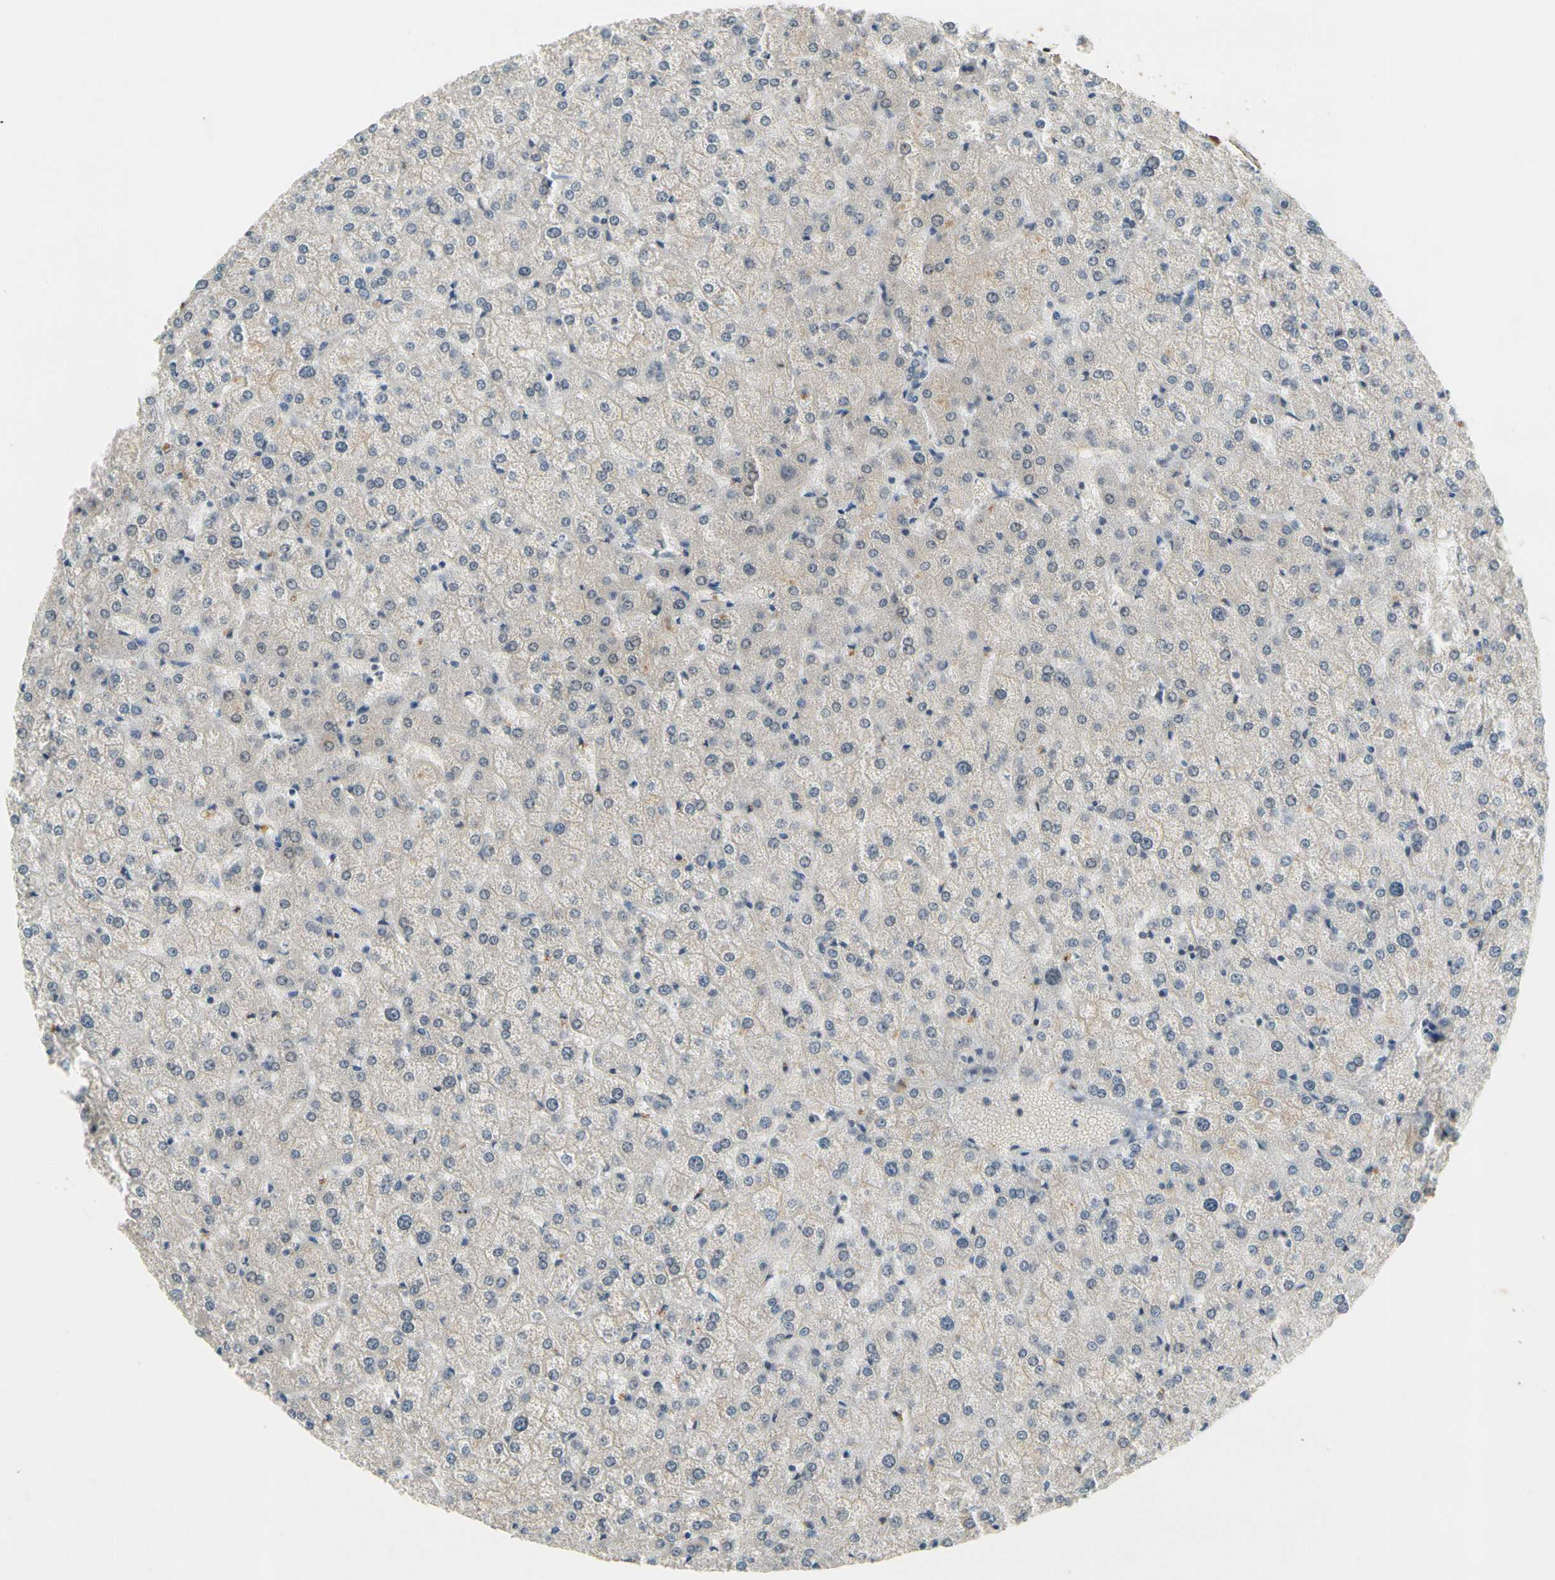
{"staining": {"intensity": "negative", "quantity": "none", "location": "none"}, "tissue": "liver", "cell_type": "Cholangiocytes", "image_type": "normal", "snomed": [{"axis": "morphology", "description": "Normal tissue, NOS"}, {"axis": "topography", "description": "Liver"}], "caption": "Immunohistochemistry (IHC) photomicrograph of normal liver: human liver stained with DAB reveals no significant protein positivity in cholangiocytes.", "gene": "PIP5K1B", "patient": {"sex": "female", "age": 32}}